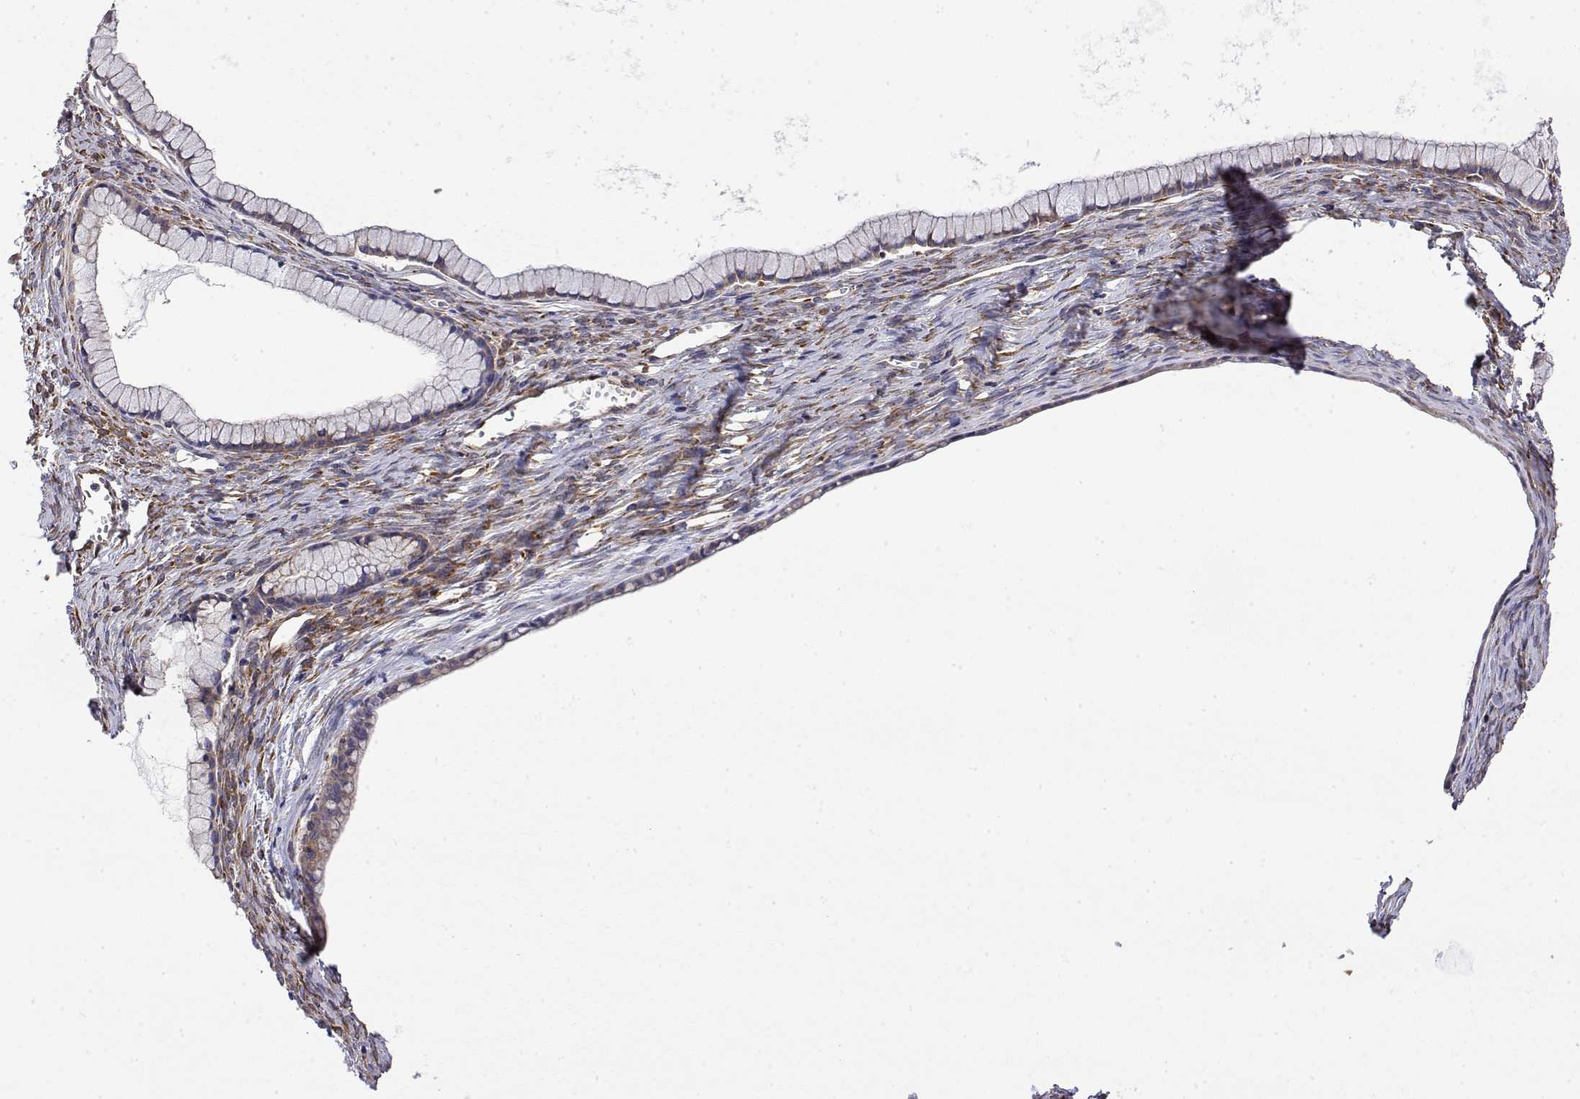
{"staining": {"intensity": "weak", "quantity": "25%-75%", "location": "cytoplasmic/membranous"}, "tissue": "ovarian cancer", "cell_type": "Tumor cells", "image_type": "cancer", "snomed": [{"axis": "morphology", "description": "Cystadenocarcinoma, mucinous, NOS"}, {"axis": "topography", "description": "Ovary"}], "caption": "Protein staining by immunohistochemistry (IHC) reveals weak cytoplasmic/membranous staining in about 25%-75% of tumor cells in ovarian mucinous cystadenocarcinoma.", "gene": "EEF1G", "patient": {"sex": "female", "age": 41}}